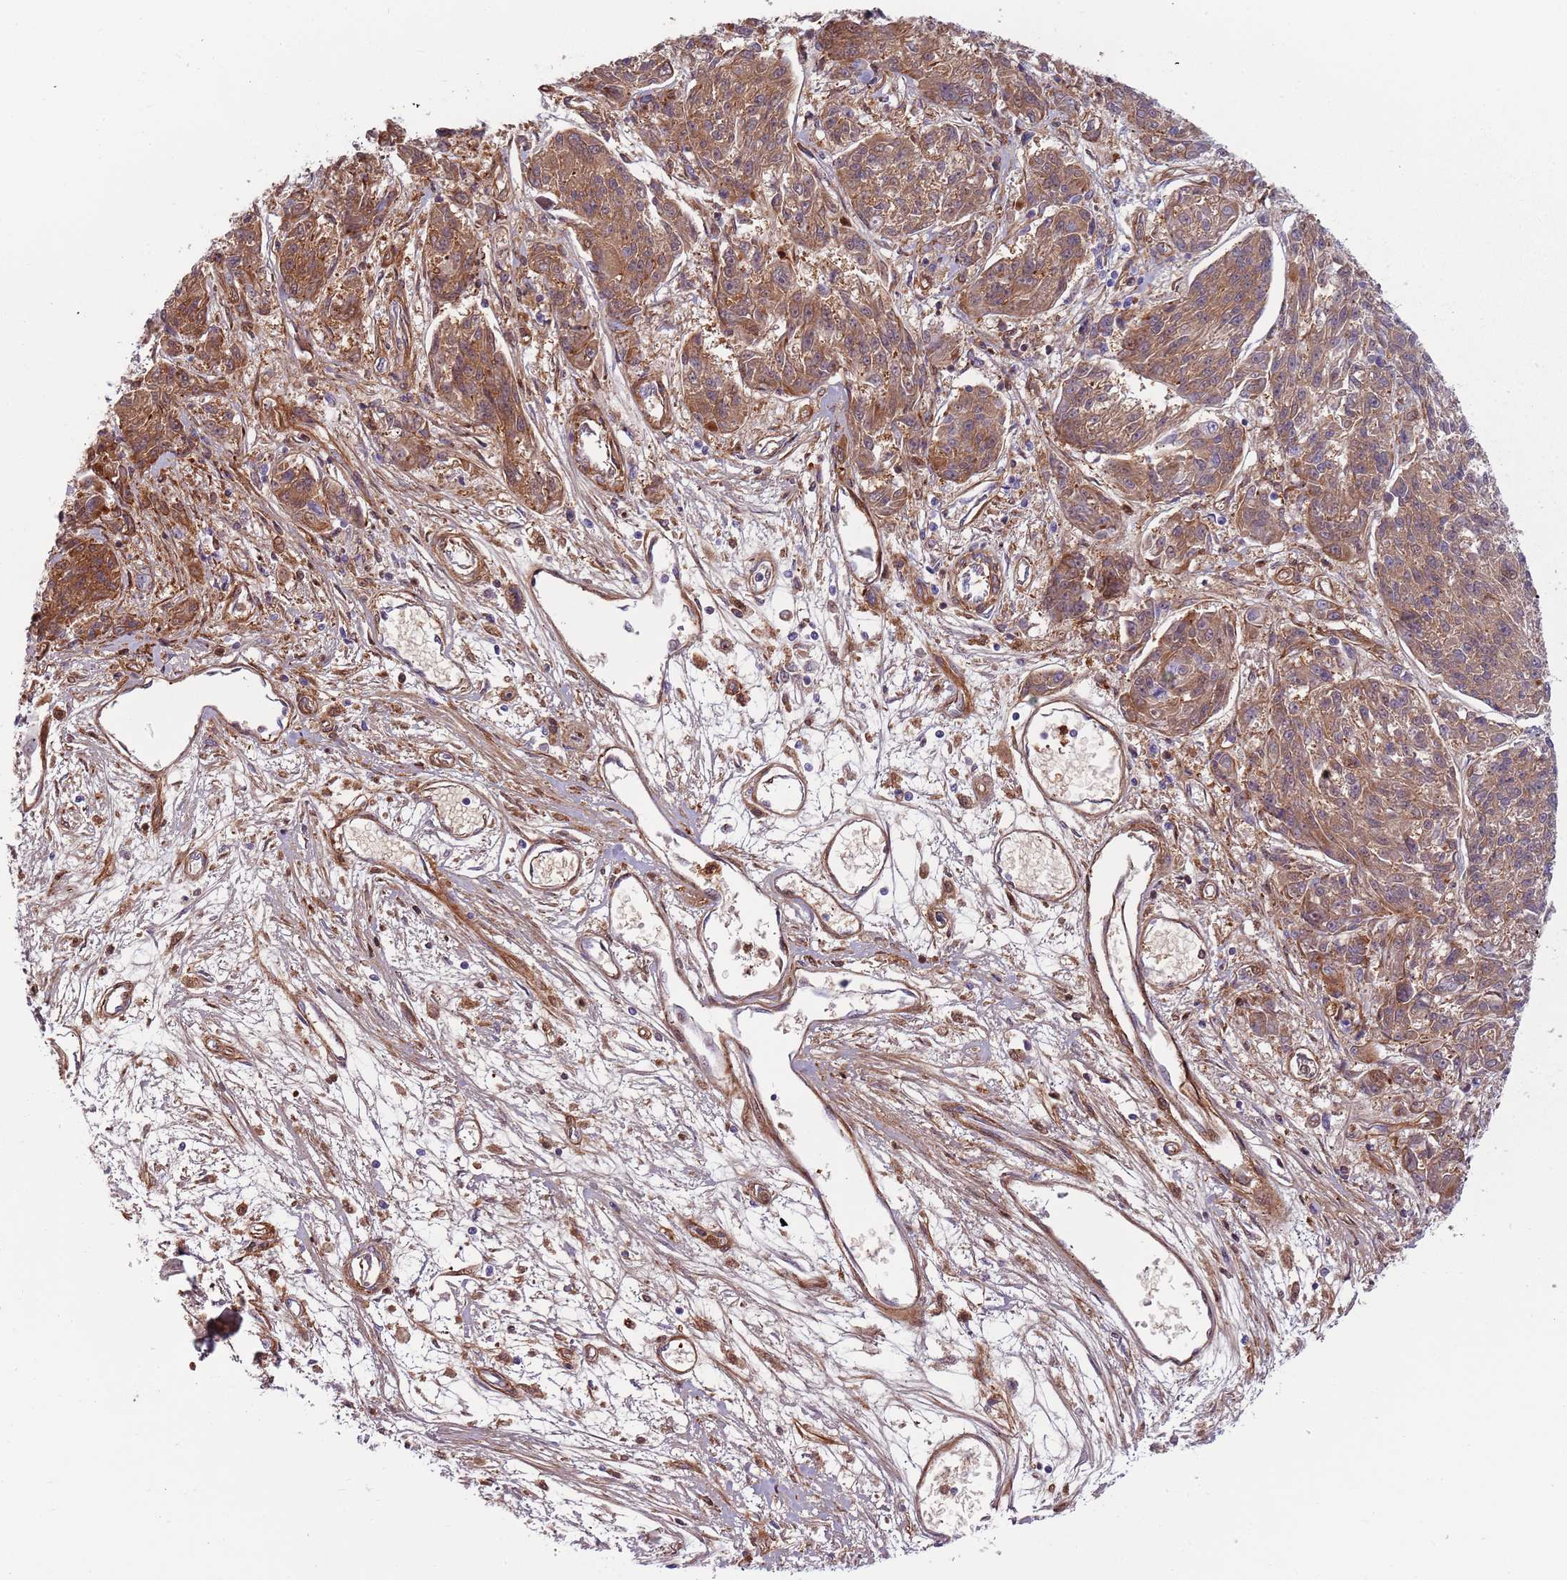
{"staining": {"intensity": "moderate", "quantity": "25%-75%", "location": "cytoplasmic/membranous"}, "tissue": "melanoma", "cell_type": "Tumor cells", "image_type": "cancer", "snomed": [{"axis": "morphology", "description": "Malignant melanoma, NOS"}, {"axis": "topography", "description": "Skin"}], "caption": "Immunohistochemistry (IHC) of malignant melanoma shows medium levels of moderate cytoplasmic/membranous positivity in about 25%-75% of tumor cells.", "gene": "NADK", "patient": {"sex": "male", "age": 53}}